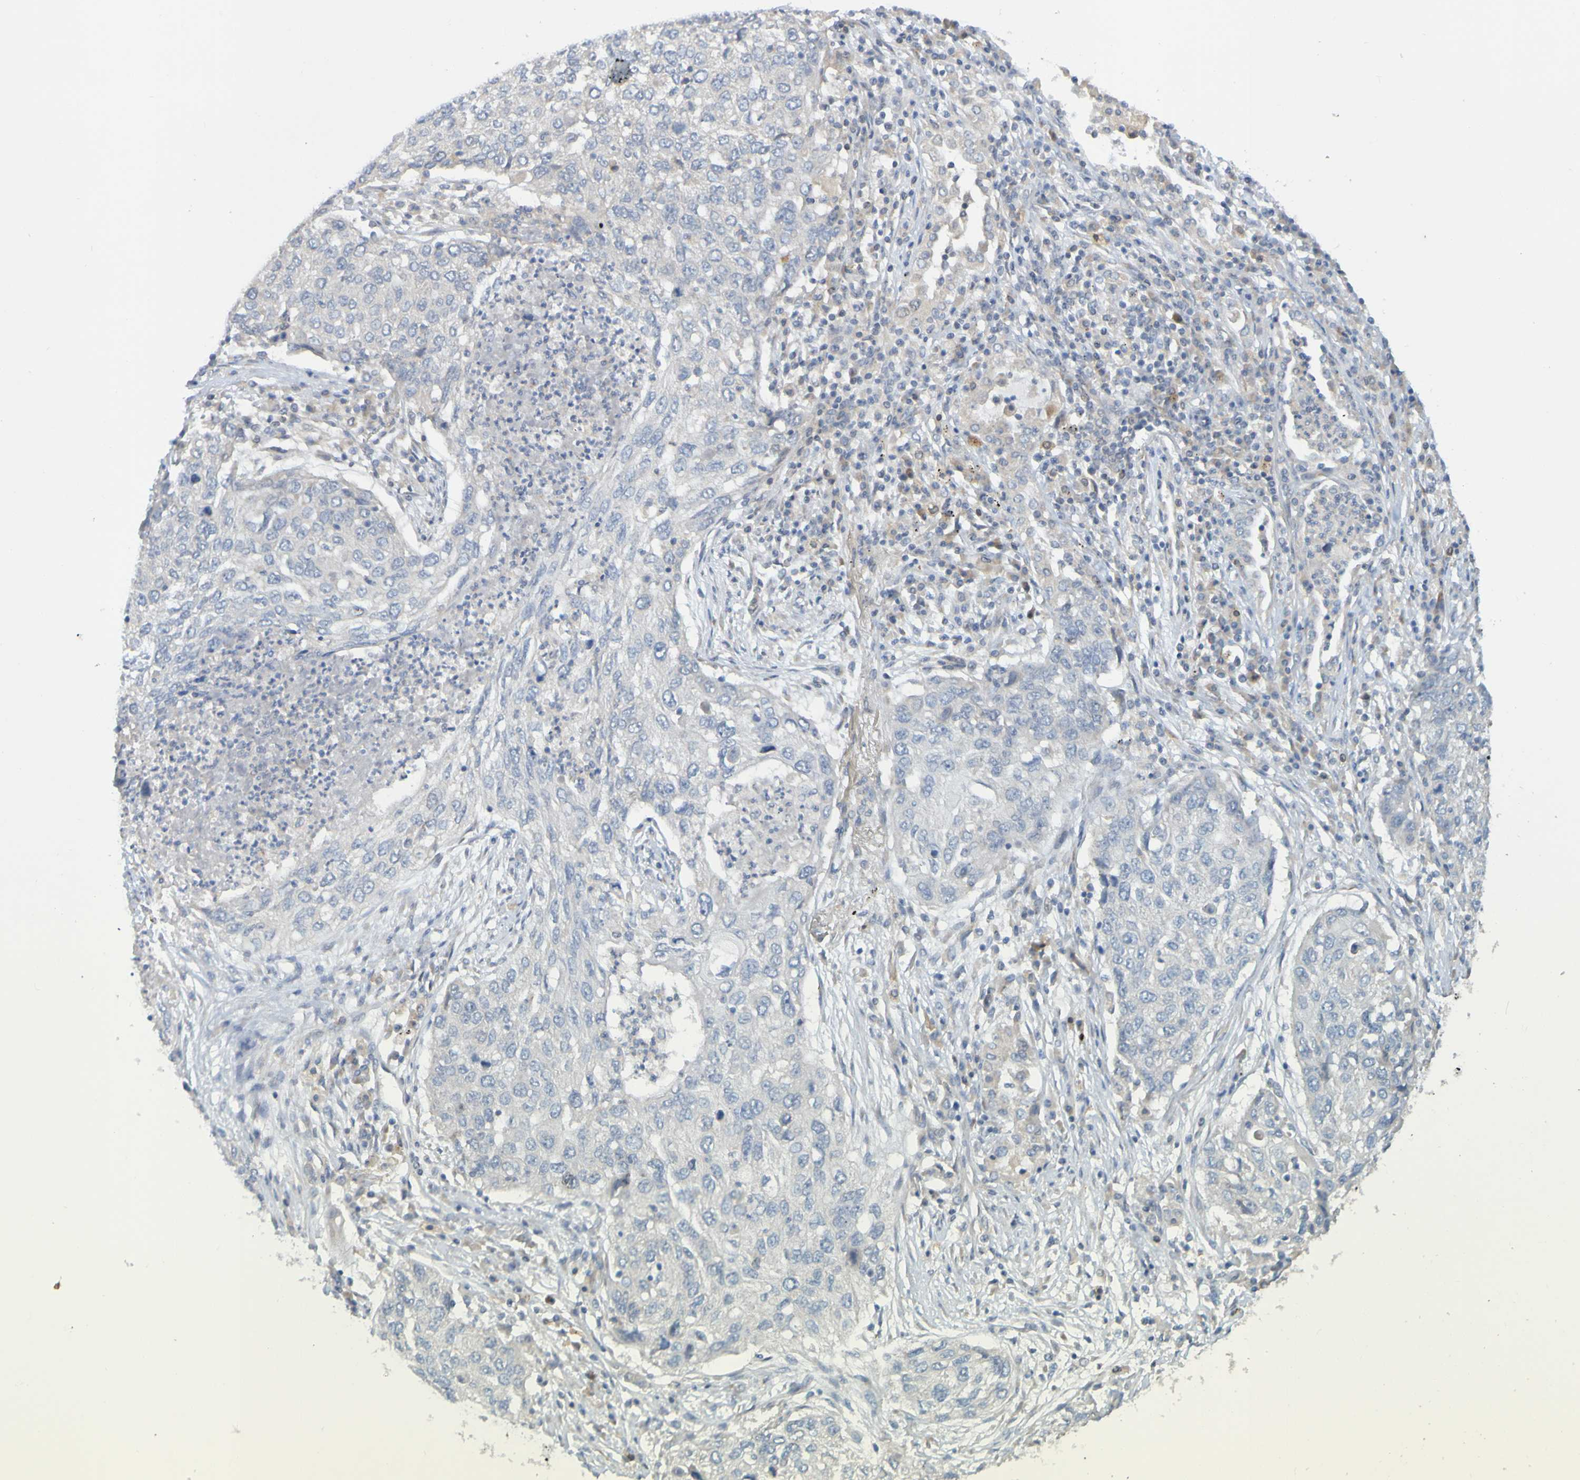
{"staining": {"intensity": "negative", "quantity": "none", "location": "none"}, "tissue": "lung cancer", "cell_type": "Tumor cells", "image_type": "cancer", "snomed": [{"axis": "morphology", "description": "Squamous cell carcinoma, NOS"}, {"axis": "topography", "description": "Lung"}], "caption": "DAB (3,3'-diaminobenzidine) immunohistochemical staining of lung cancer (squamous cell carcinoma) displays no significant positivity in tumor cells.", "gene": "LILRB5", "patient": {"sex": "female", "age": 63}}